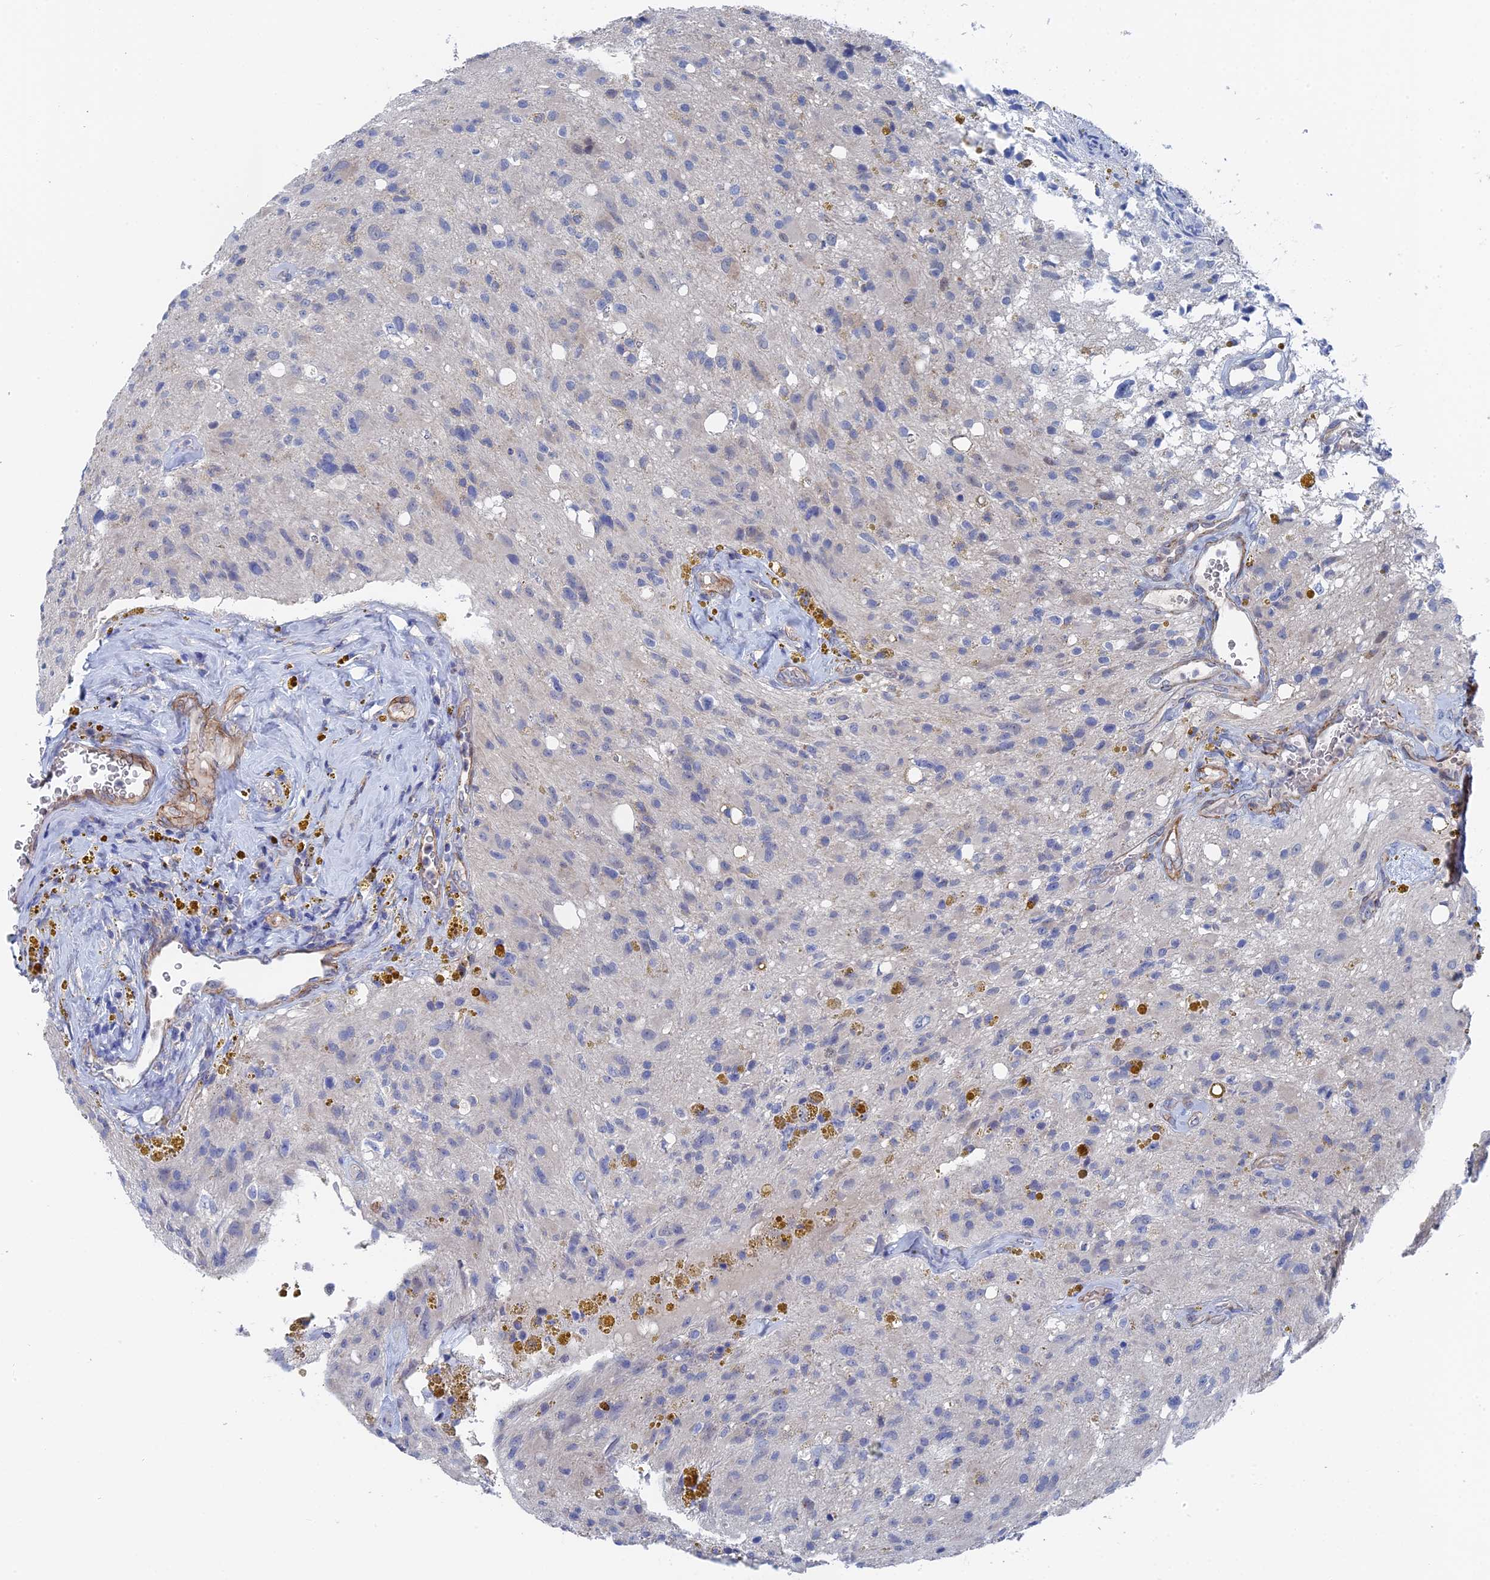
{"staining": {"intensity": "negative", "quantity": "none", "location": "none"}, "tissue": "glioma", "cell_type": "Tumor cells", "image_type": "cancer", "snomed": [{"axis": "morphology", "description": "Glioma, malignant, High grade"}, {"axis": "topography", "description": "Brain"}], "caption": "DAB (3,3'-diaminobenzidine) immunohistochemical staining of human glioma reveals no significant staining in tumor cells.", "gene": "MTHFSD", "patient": {"sex": "male", "age": 69}}